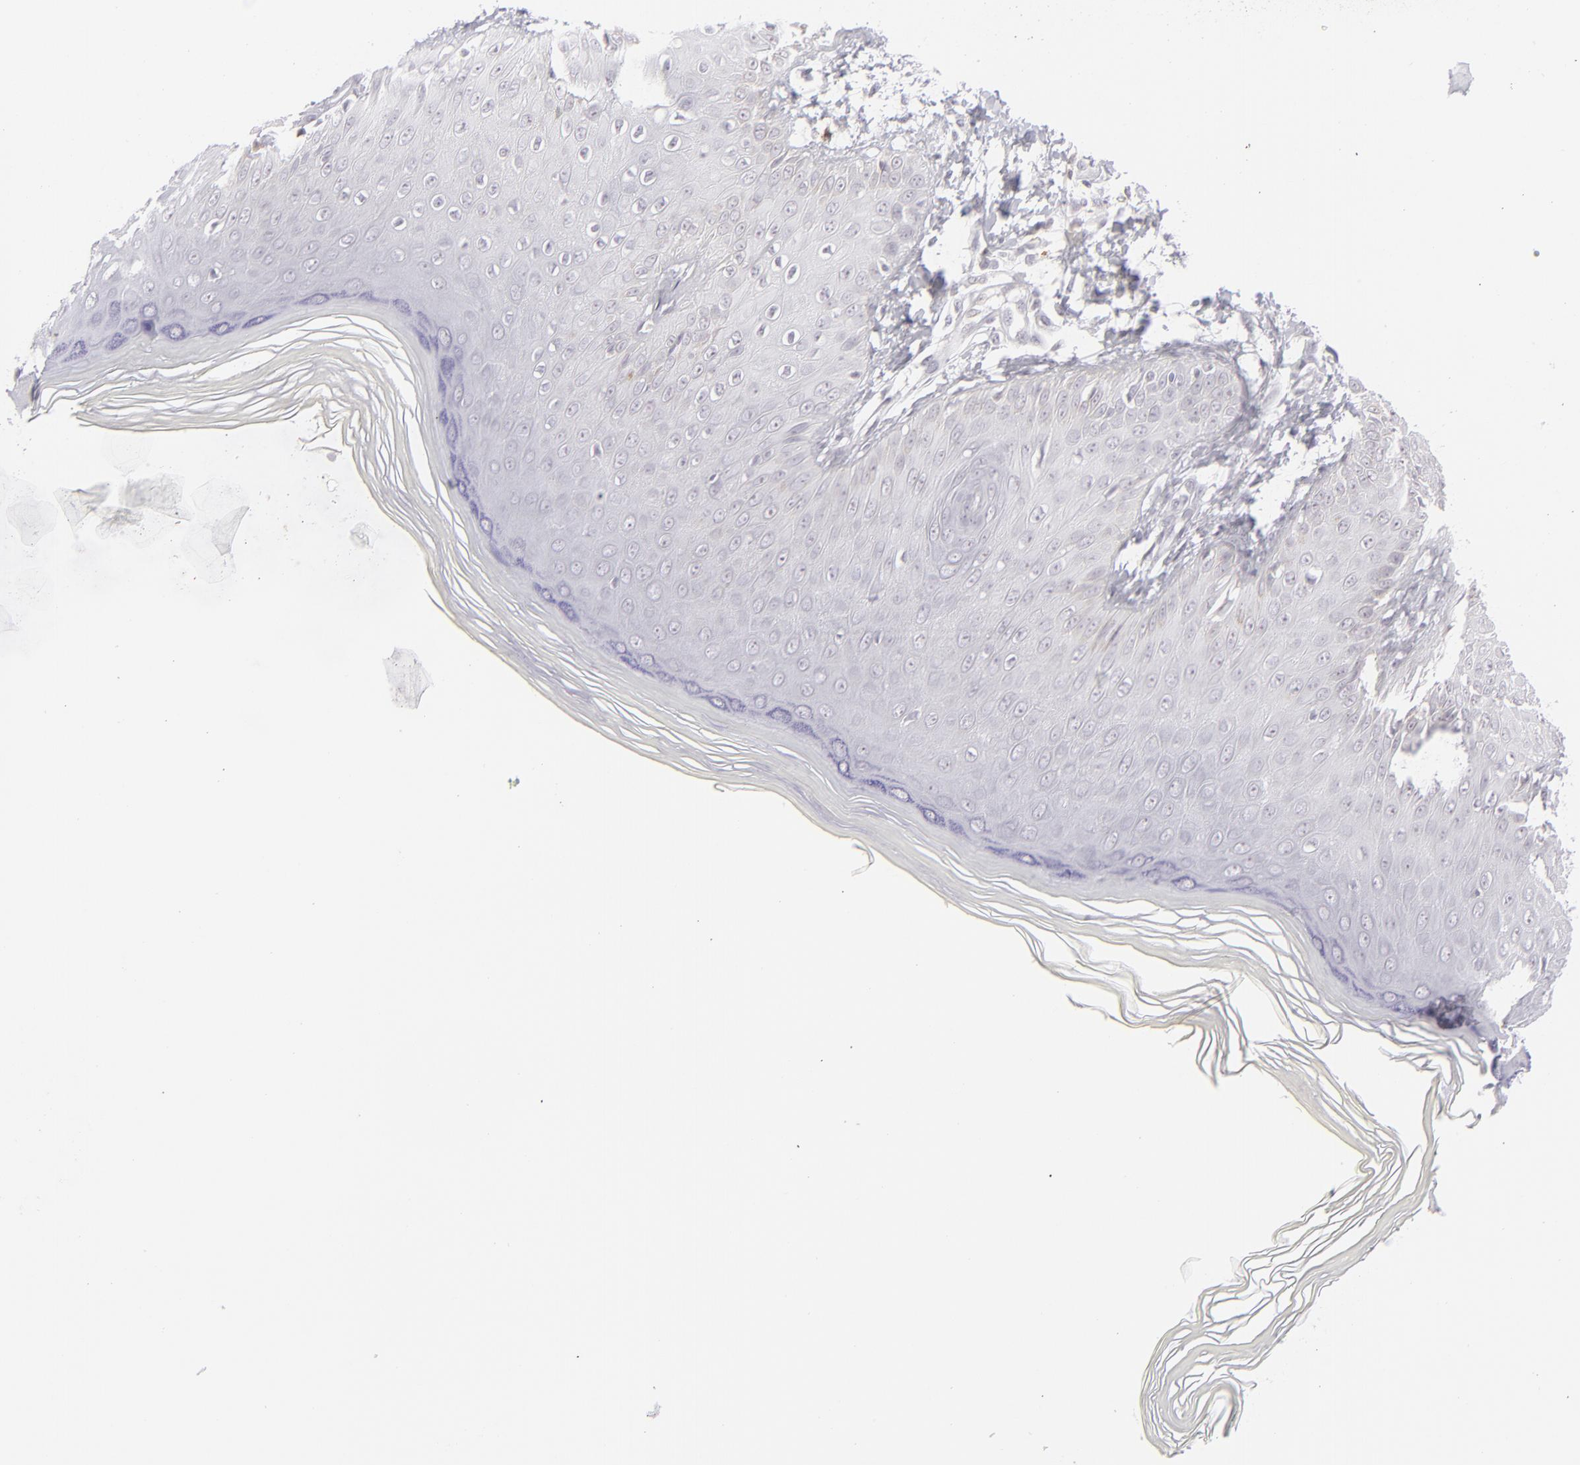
{"staining": {"intensity": "negative", "quantity": "none", "location": "none"}, "tissue": "skin", "cell_type": "Epidermal cells", "image_type": "normal", "snomed": [{"axis": "morphology", "description": "Normal tissue, NOS"}, {"axis": "morphology", "description": "Inflammation, NOS"}, {"axis": "topography", "description": "Soft tissue"}, {"axis": "topography", "description": "Anal"}], "caption": "IHC of benign skin shows no positivity in epidermal cells. (Brightfield microscopy of DAB IHC at high magnification).", "gene": "CD7", "patient": {"sex": "female", "age": 15}}